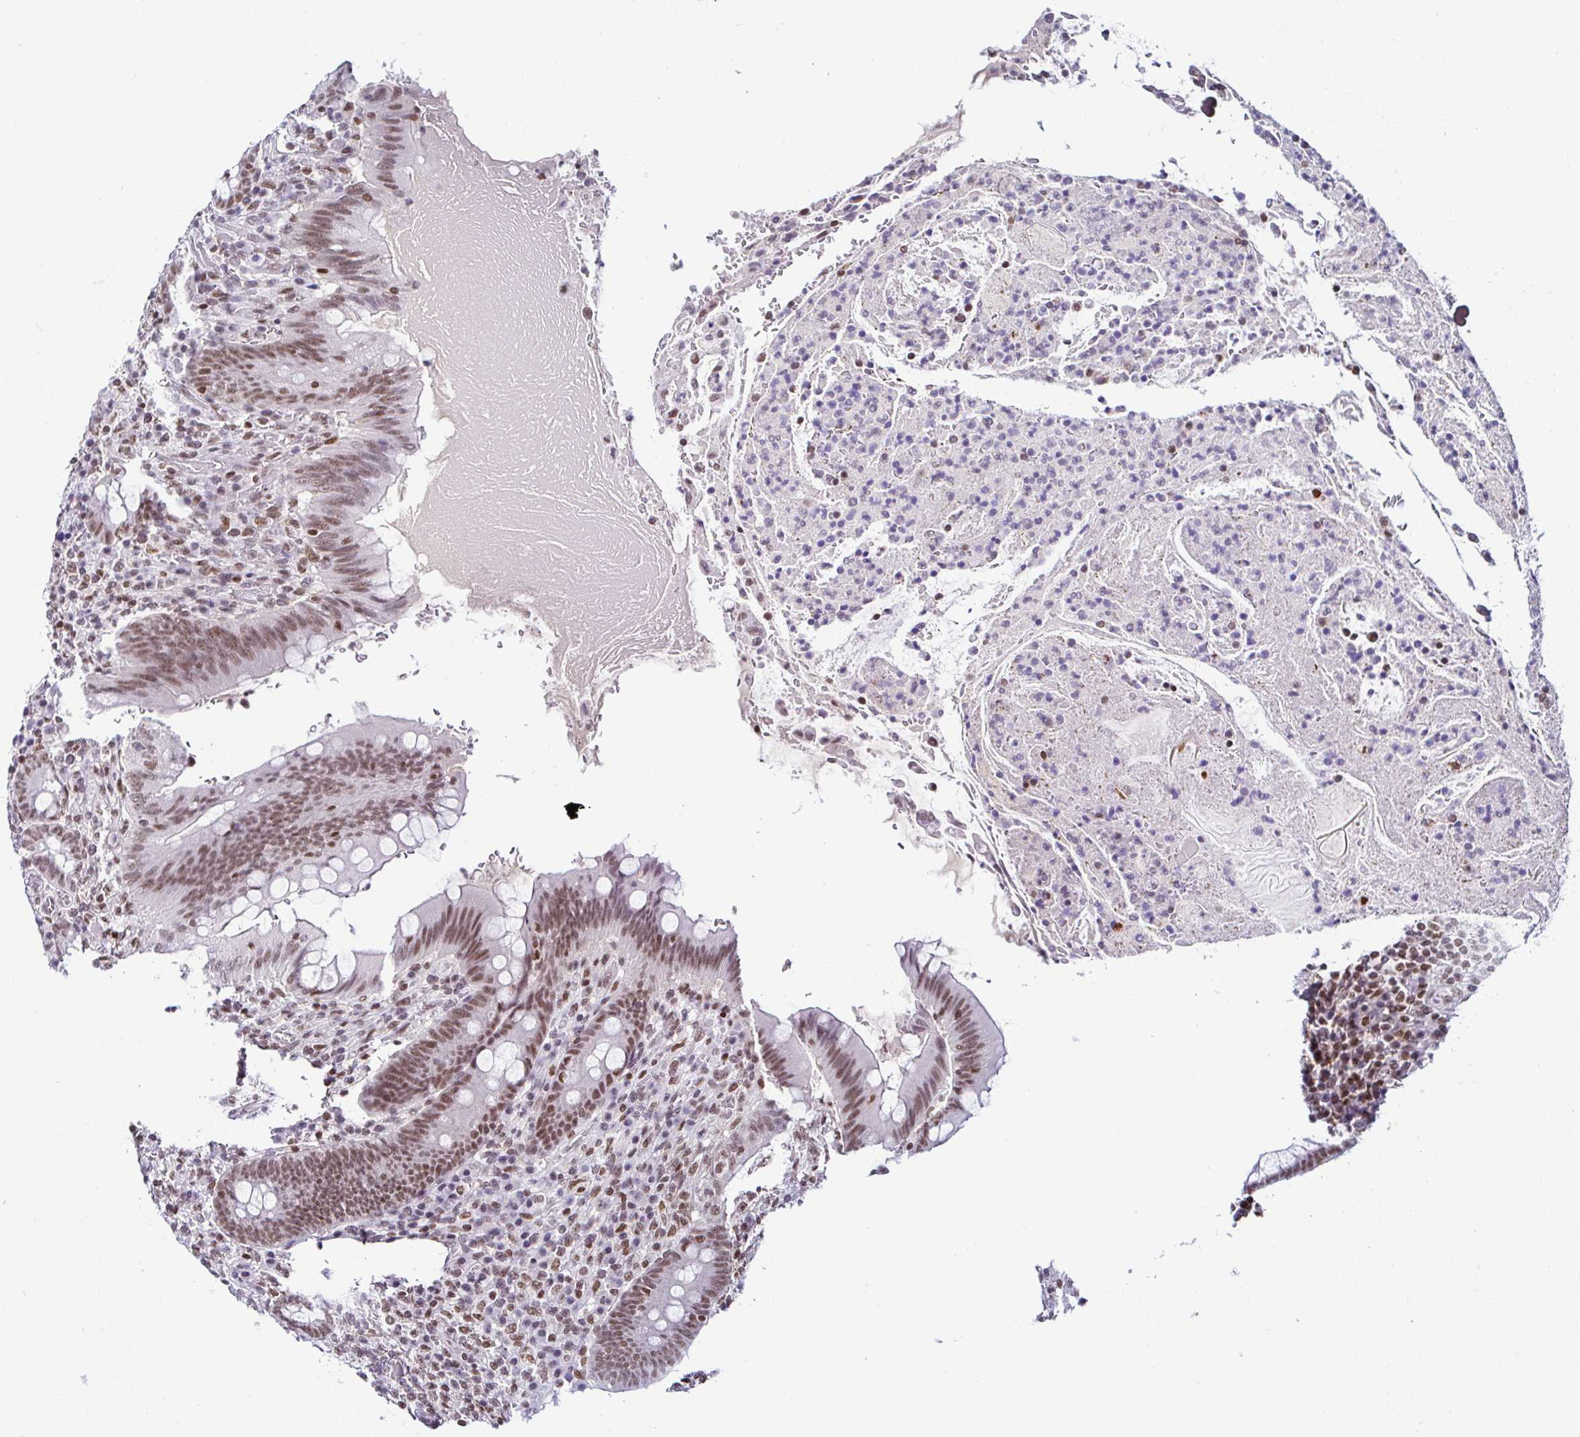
{"staining": {"intensity": "moderate", "quantity": ">75%", "location": "nuclear"}, "tissue": "appendix", "cell_type": "Glandular cells", "image_type": "normal", "snomed": [{"axis": "morphology", "description": "Normal tissue, NOS"}, {"axis": "topography", "description": "Appendix"}], "caption": "Appendix stained with DAB immunohistochemistry (IHC) demonstrates medium levels of moderate nuclear staining in about >75% of glandular cells. (DAB = brown stain, brightfield microscopy at high magnification).", "gene": "DR1", "patient": {"sex": "female", "age": 43}}